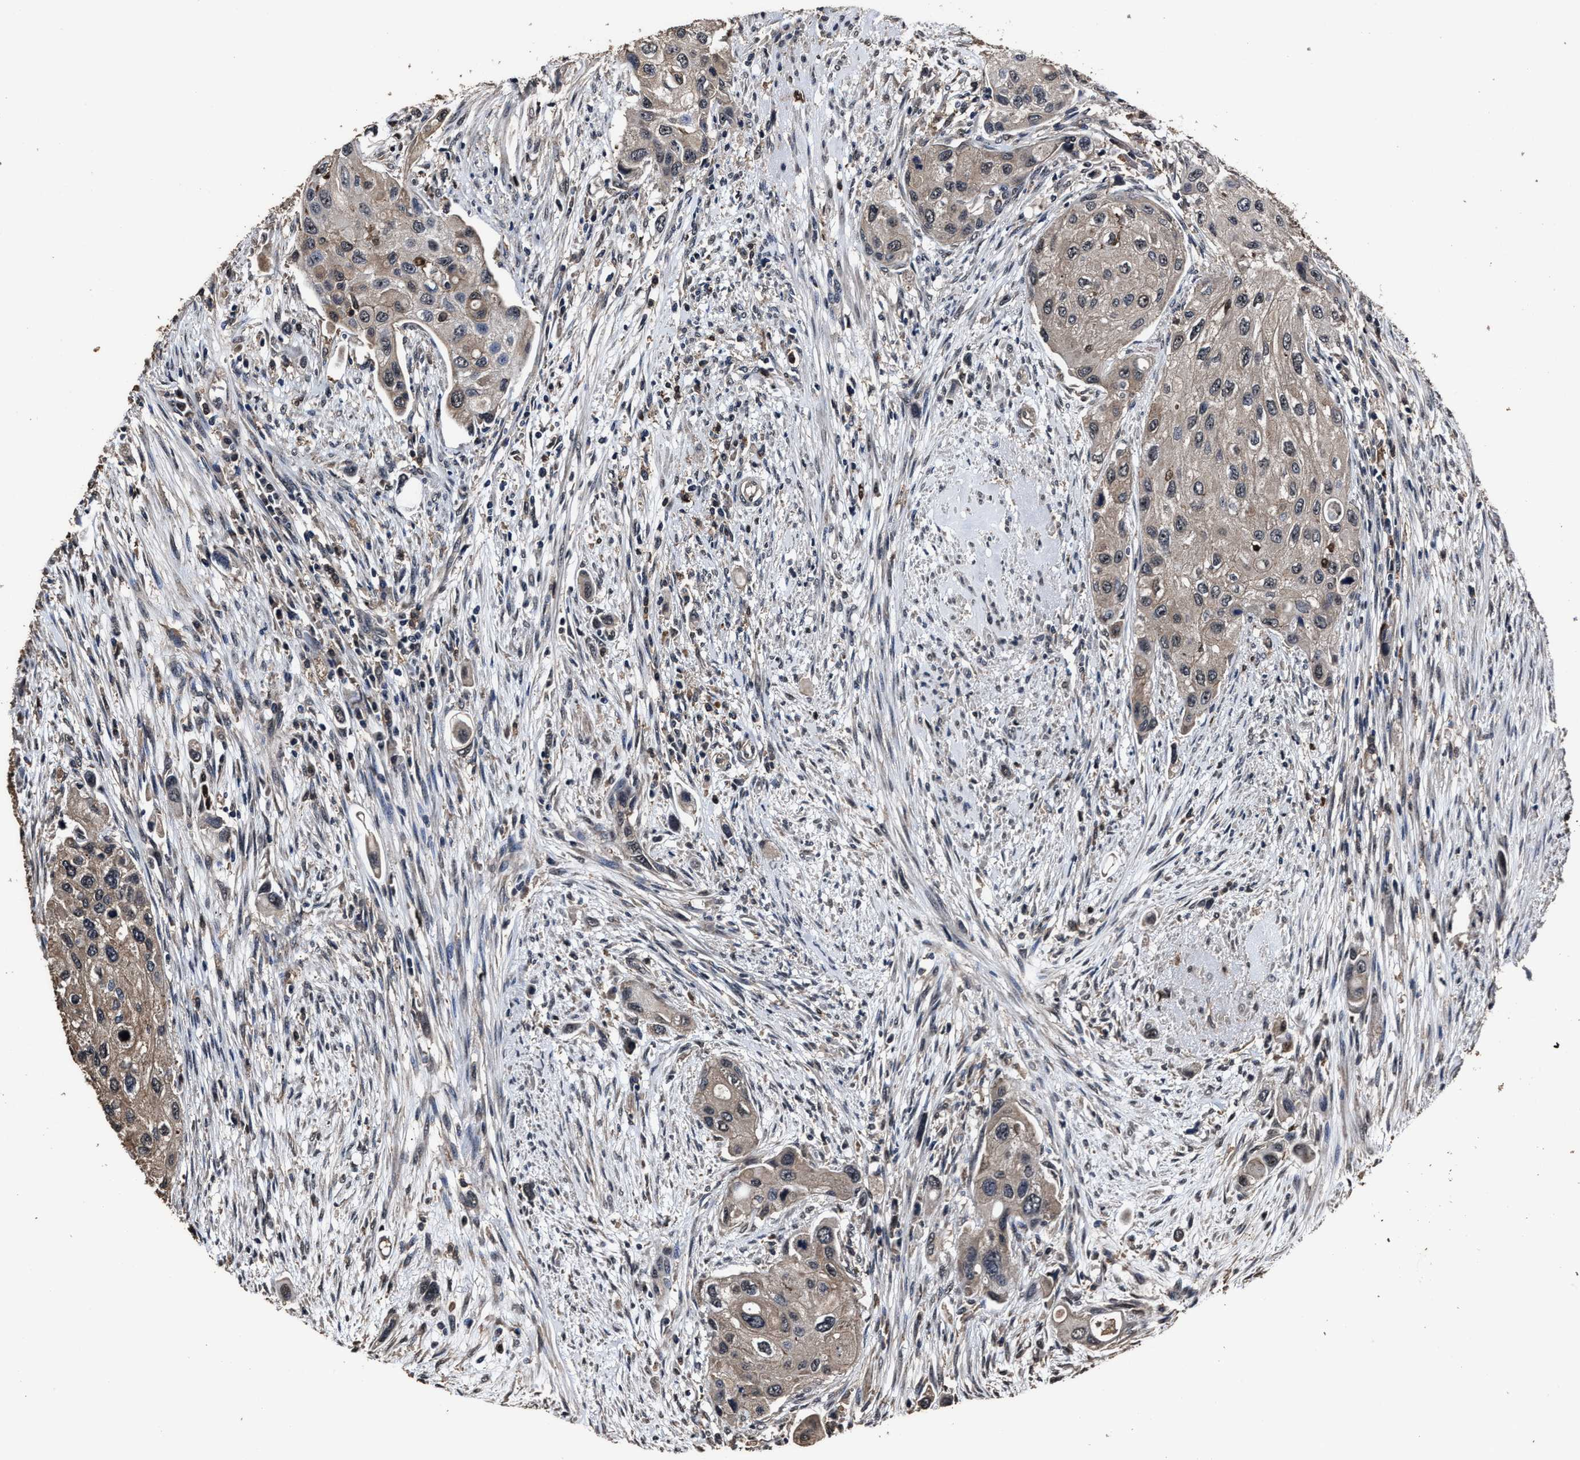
{"staining": {"intensity": "weak", "quantity": ">75%", "location": "cytoplasmic/membranous"}, "tissue": "urothelial cancer", "cell_type": "Tumor cells", "image_type": "cancer", "snomed": [{"axis": "morphology", "description": "Urothelial carcinoma, High grade"}, {"axis": "topography", "description": "Urinary bladder"}], "caption": "Immunohistochemical staining of urothelial cancer shows low levels of weak cytoplasmic/membranous positivity in approximately >75% of tumor cells. Using DAB (brown) and hematoxylin (blue) stains, captured at high magnification using brightfield microscopy.", "gene": "RSBN1L", "patient": {"sex": "female", "age": 56}}